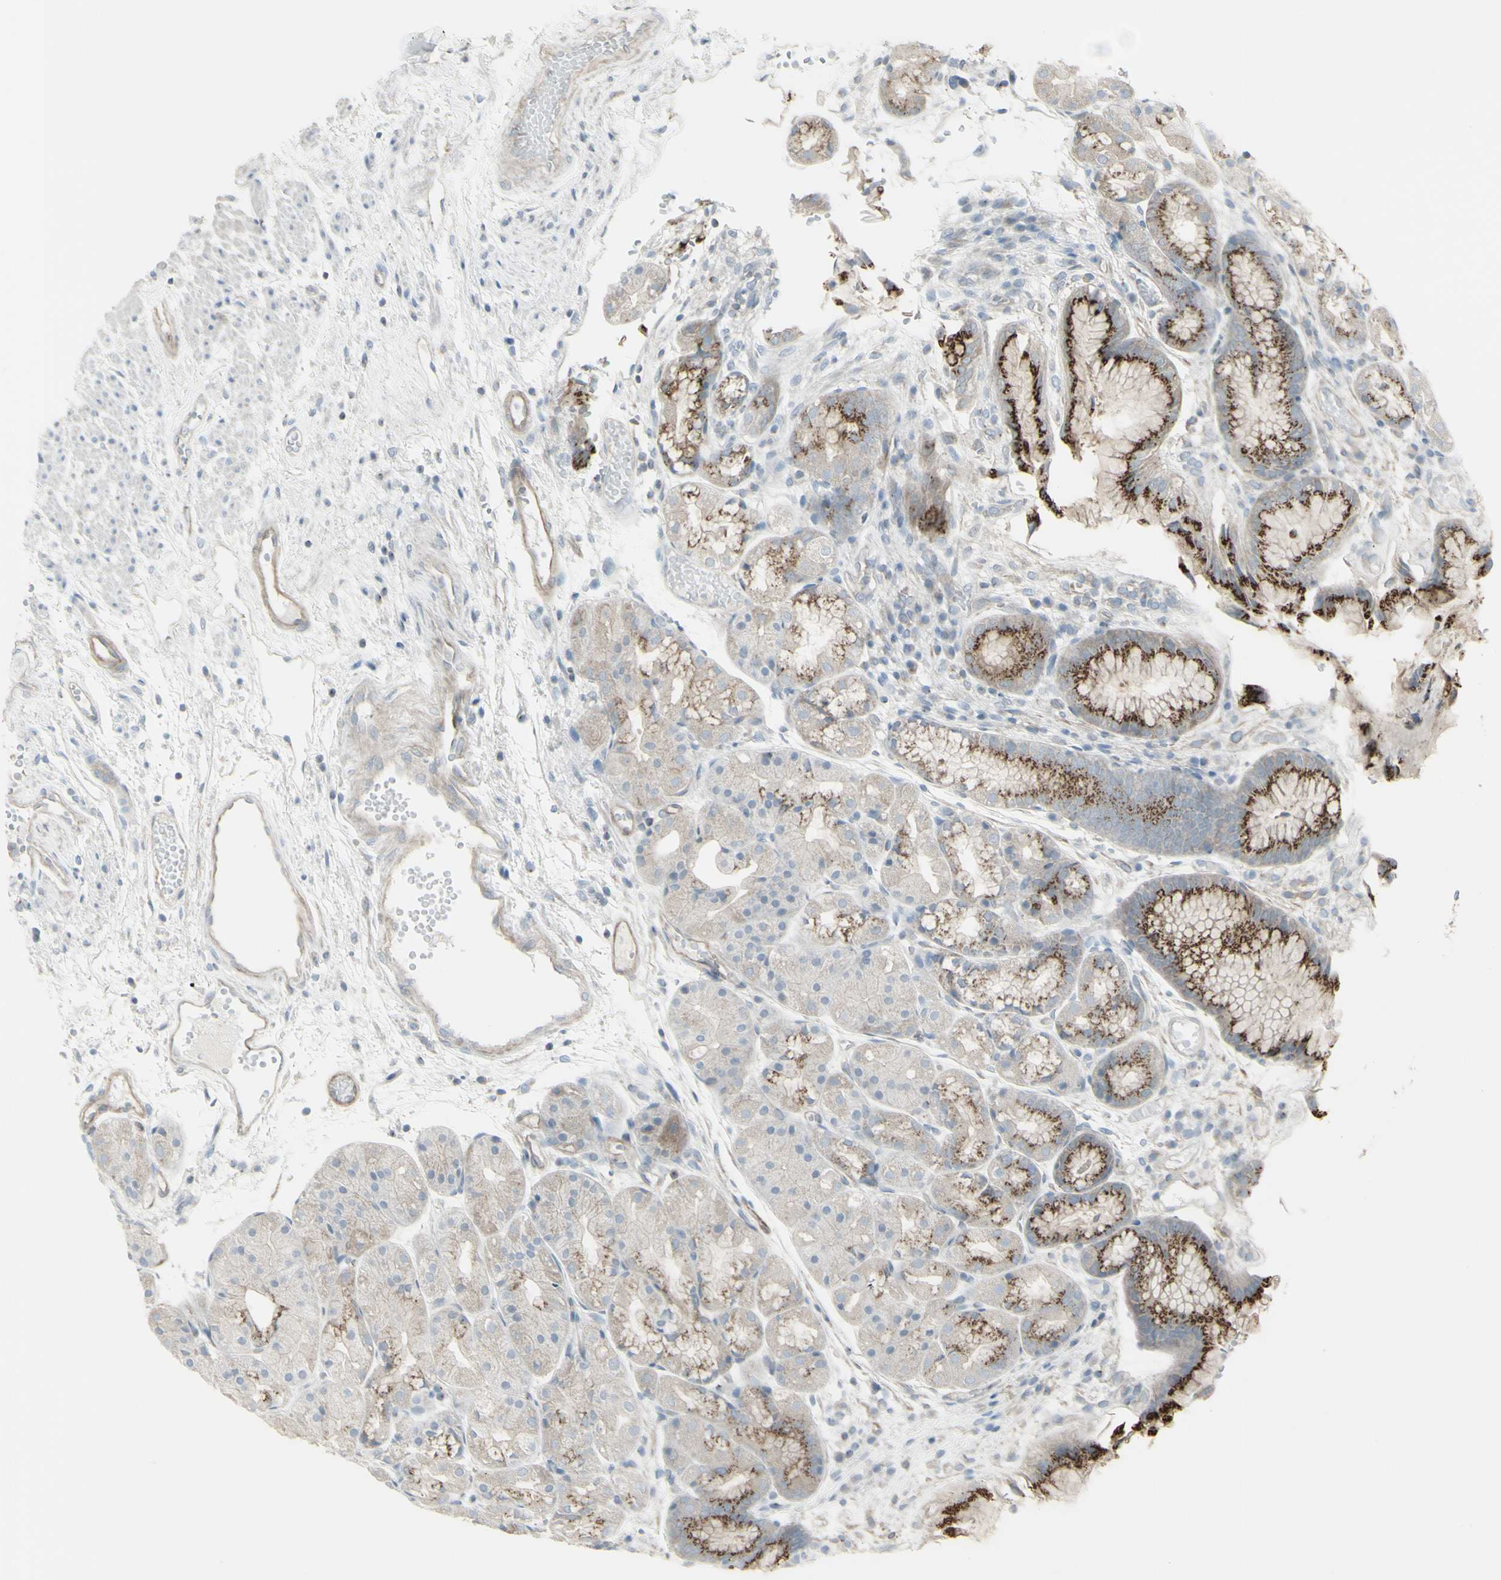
{"staining": {"intensity": "strong", "quantity": "25%-75%", "location": "cytoplasmic/membranous"}, "tissue": "stomach", "cell_type": "Glandular cells", "image_type": "normal", "snomed": [{"axis": "morphology", "description": "Normal tissue, NOS"}, {"axis": "topography", "description": "Stomach, upper"}], "caption": "Strong cytoplasmic/membranous staining for a protein is identified in about 25%-75% of glandular cells of benign stomach using immunohistochemistry (IHC).", "gene": "GALNT6", "patient": {"sex": "male", "age": 72}}